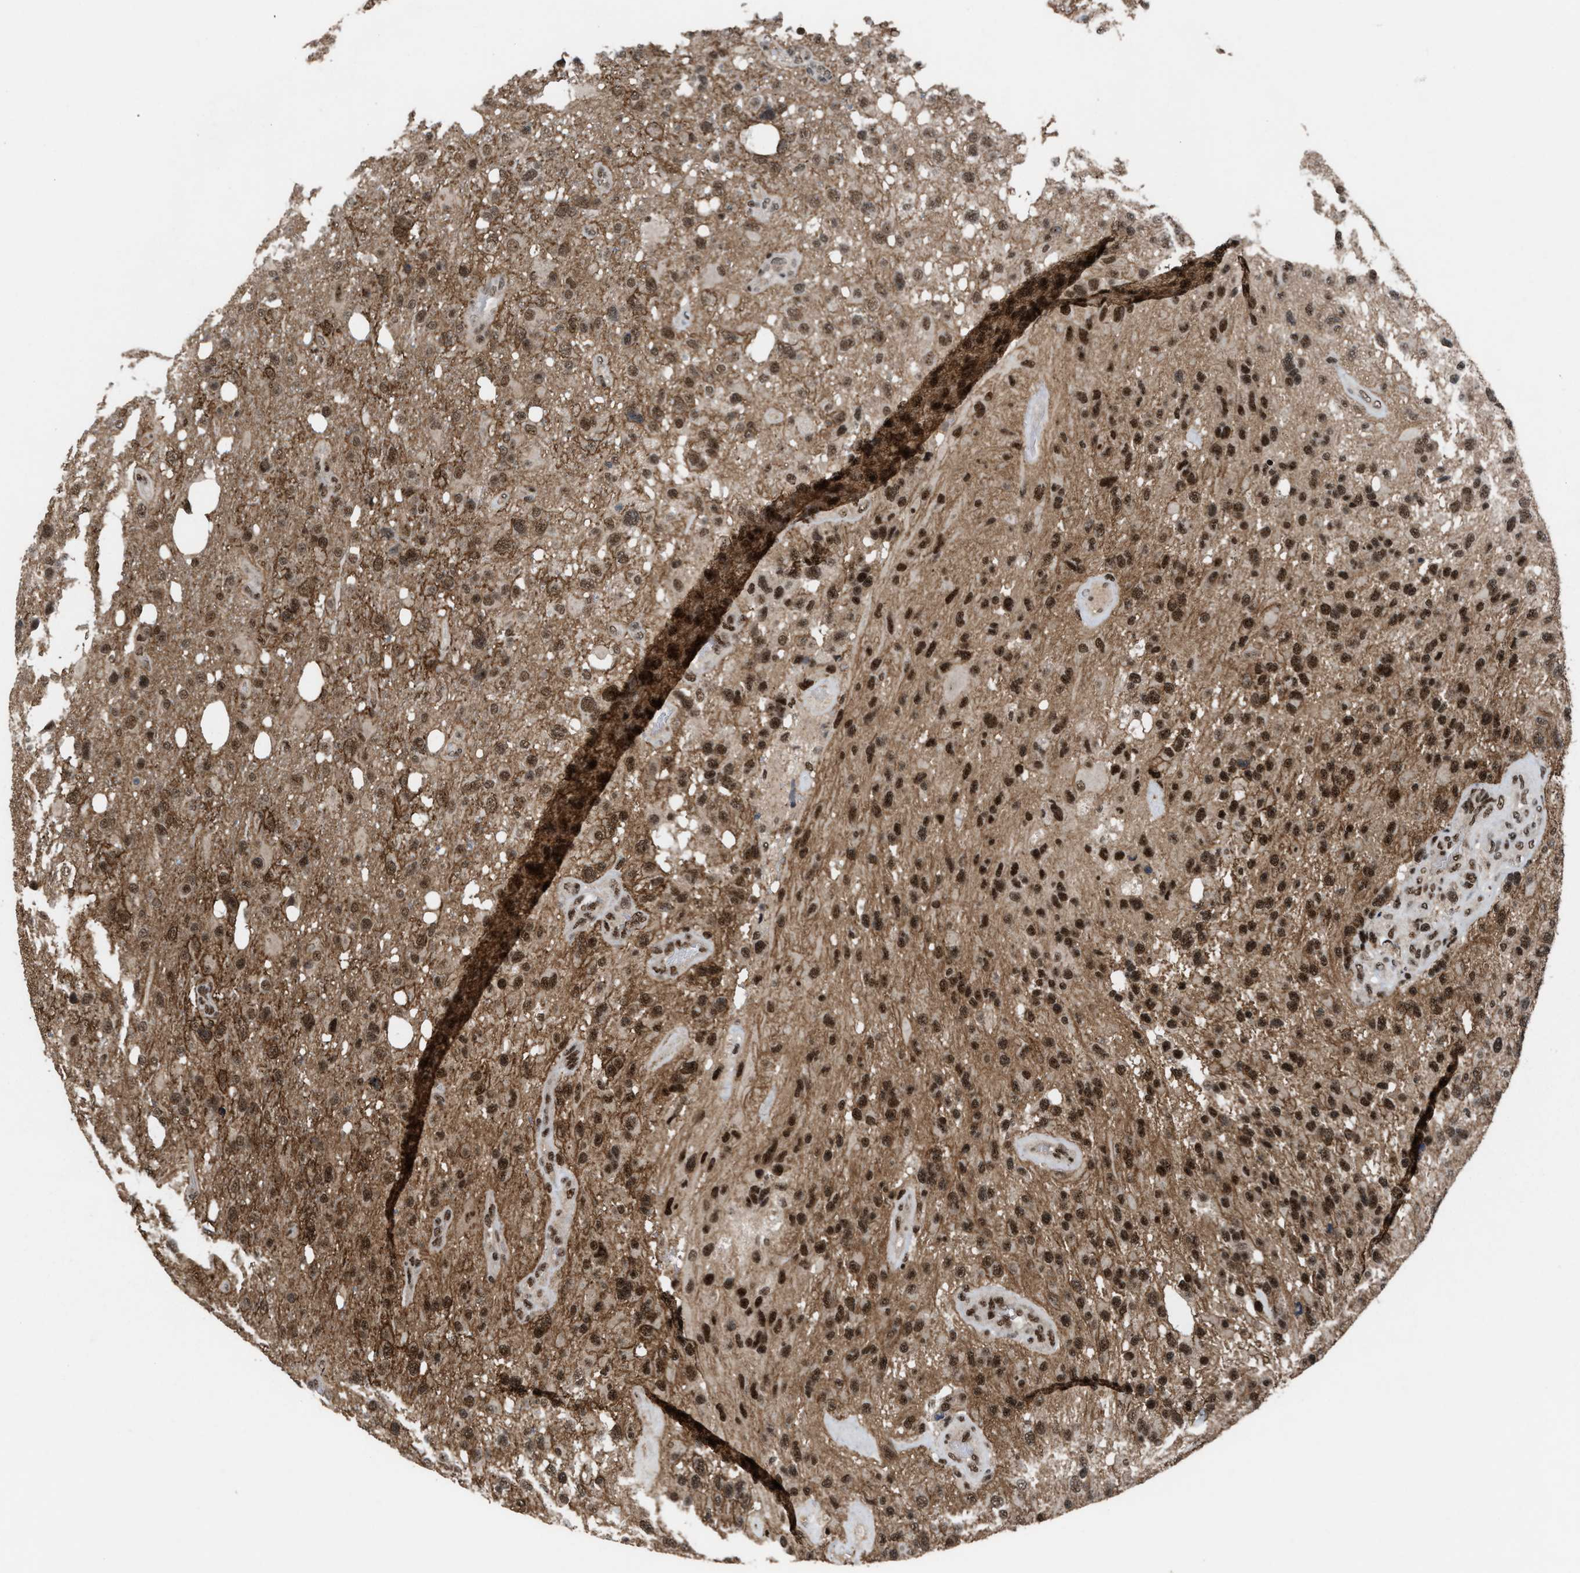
{"staining": {"intensity": "strong", "quantity": ">75%", "location": "nuclear"}, "tissue": "glioma", "cell_type": "Tumor cells", "image_type": "cancer", "snomed": [{"axis": "morphology", "description": "Glioma, malignant, High grade"}, {"axis": "topography", "description": "Brain"}], "caption": "About >75% of tumor cells in glioma exhibit strong nuclear protein staining as visualized by brown immunohistochemical staining.", "gene": "PRPF4", "patient": {"sex": "female", "age": 58}}